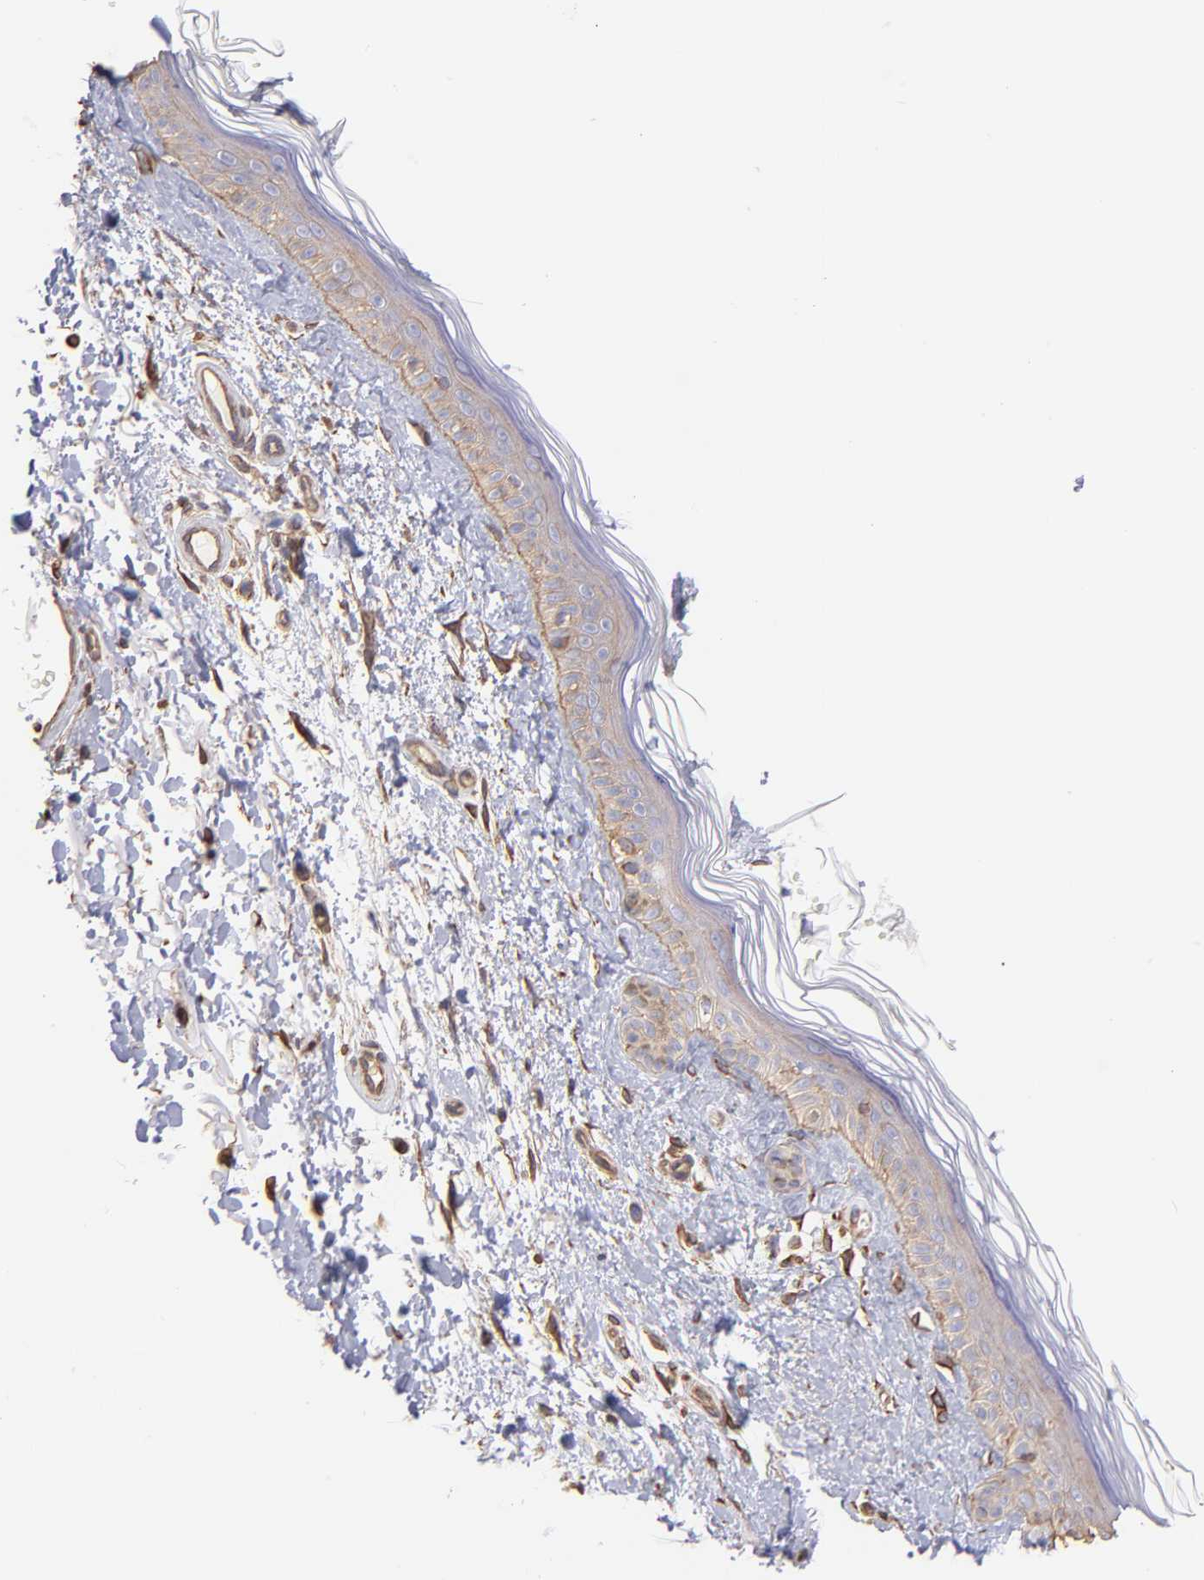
{"staining": {"intensity": "moderate", "quantity": ">75%", "location": "cytoplasmic/membranous"}, "tissue": "skin", "cell_type": "Fibroblasts", "image_type": "normal", "snomed": [{"axis": "morphology", "description": "Normal tissue, NOS"}, {"axis": "topography", "description": "Skin"}], "caption": "This histopathology image demonstrates immunohistochemistry (IHC) staining of unremarkable human skin, with medium moderate cytoplasmic/membranous positivity in approximately >75% of fibroblasts.", "gene": "PLEC", "patient": {"sex": "male", "age": 63}}